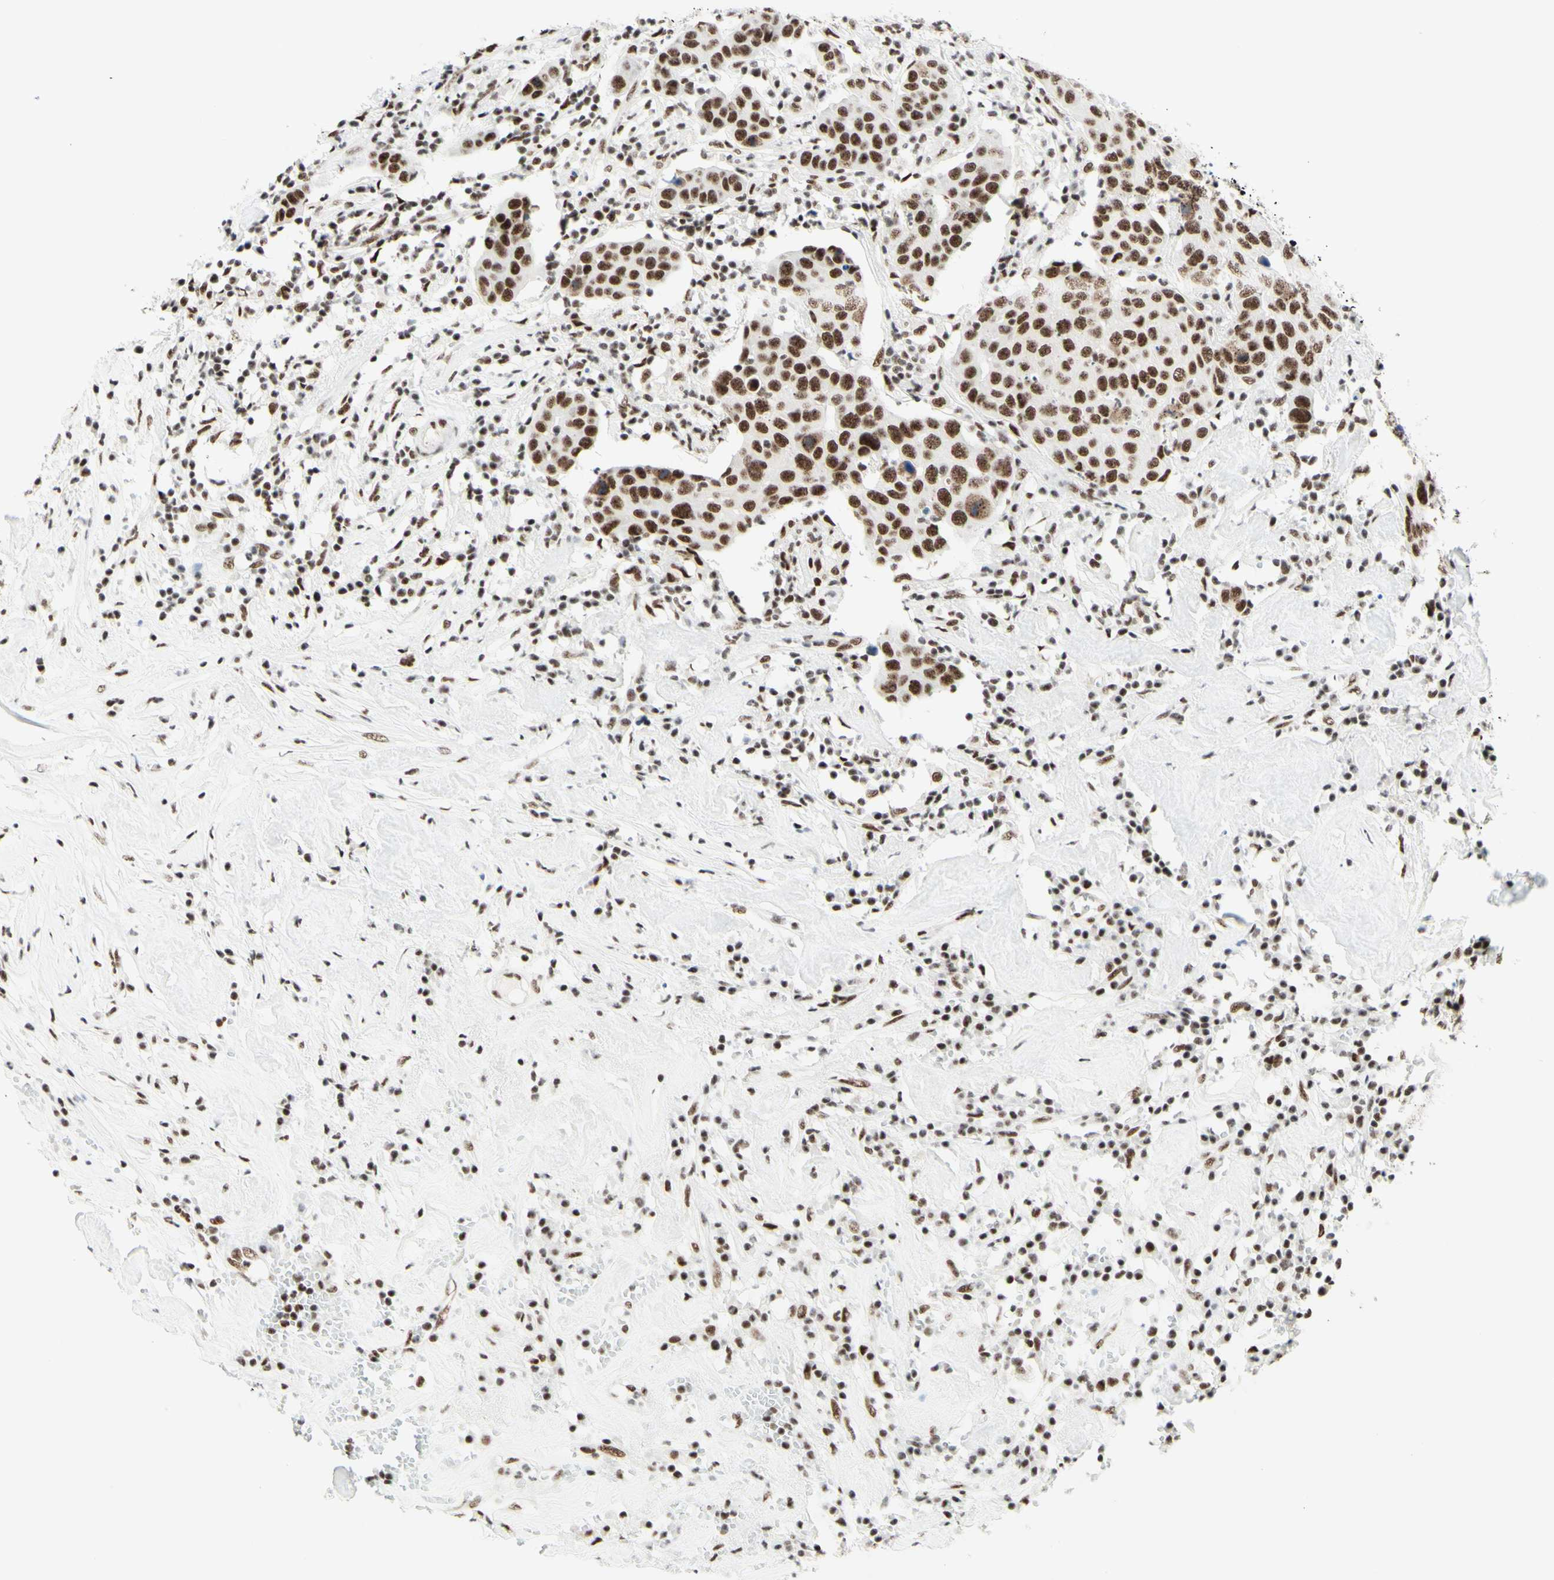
{"staining": {"intensity": "moderate", "quantity": ">75%", "location": "nuclear"}, "tissue": "head and neck cancer", "cell_type": "Tumor cells", "image_type": "cancer", "snomed": [{"axis": "morphology", "description": "Adenocarcinoma, NOS"}, {"axis": "topography", "description": "Salivary gland"}, {"axis": "topography", "description": "Head-Neck"}], "caption": "IHC image of neoplastic tissue: head and neck cancer stained using immunohistochemistry demonstrates medium levels of moderate protein expression localized specifically in the nuclear of tumor cells, appearing as a nuclear brown color.", "gene": "WTAP", "patient": {"sex": "female", "age": 65}}